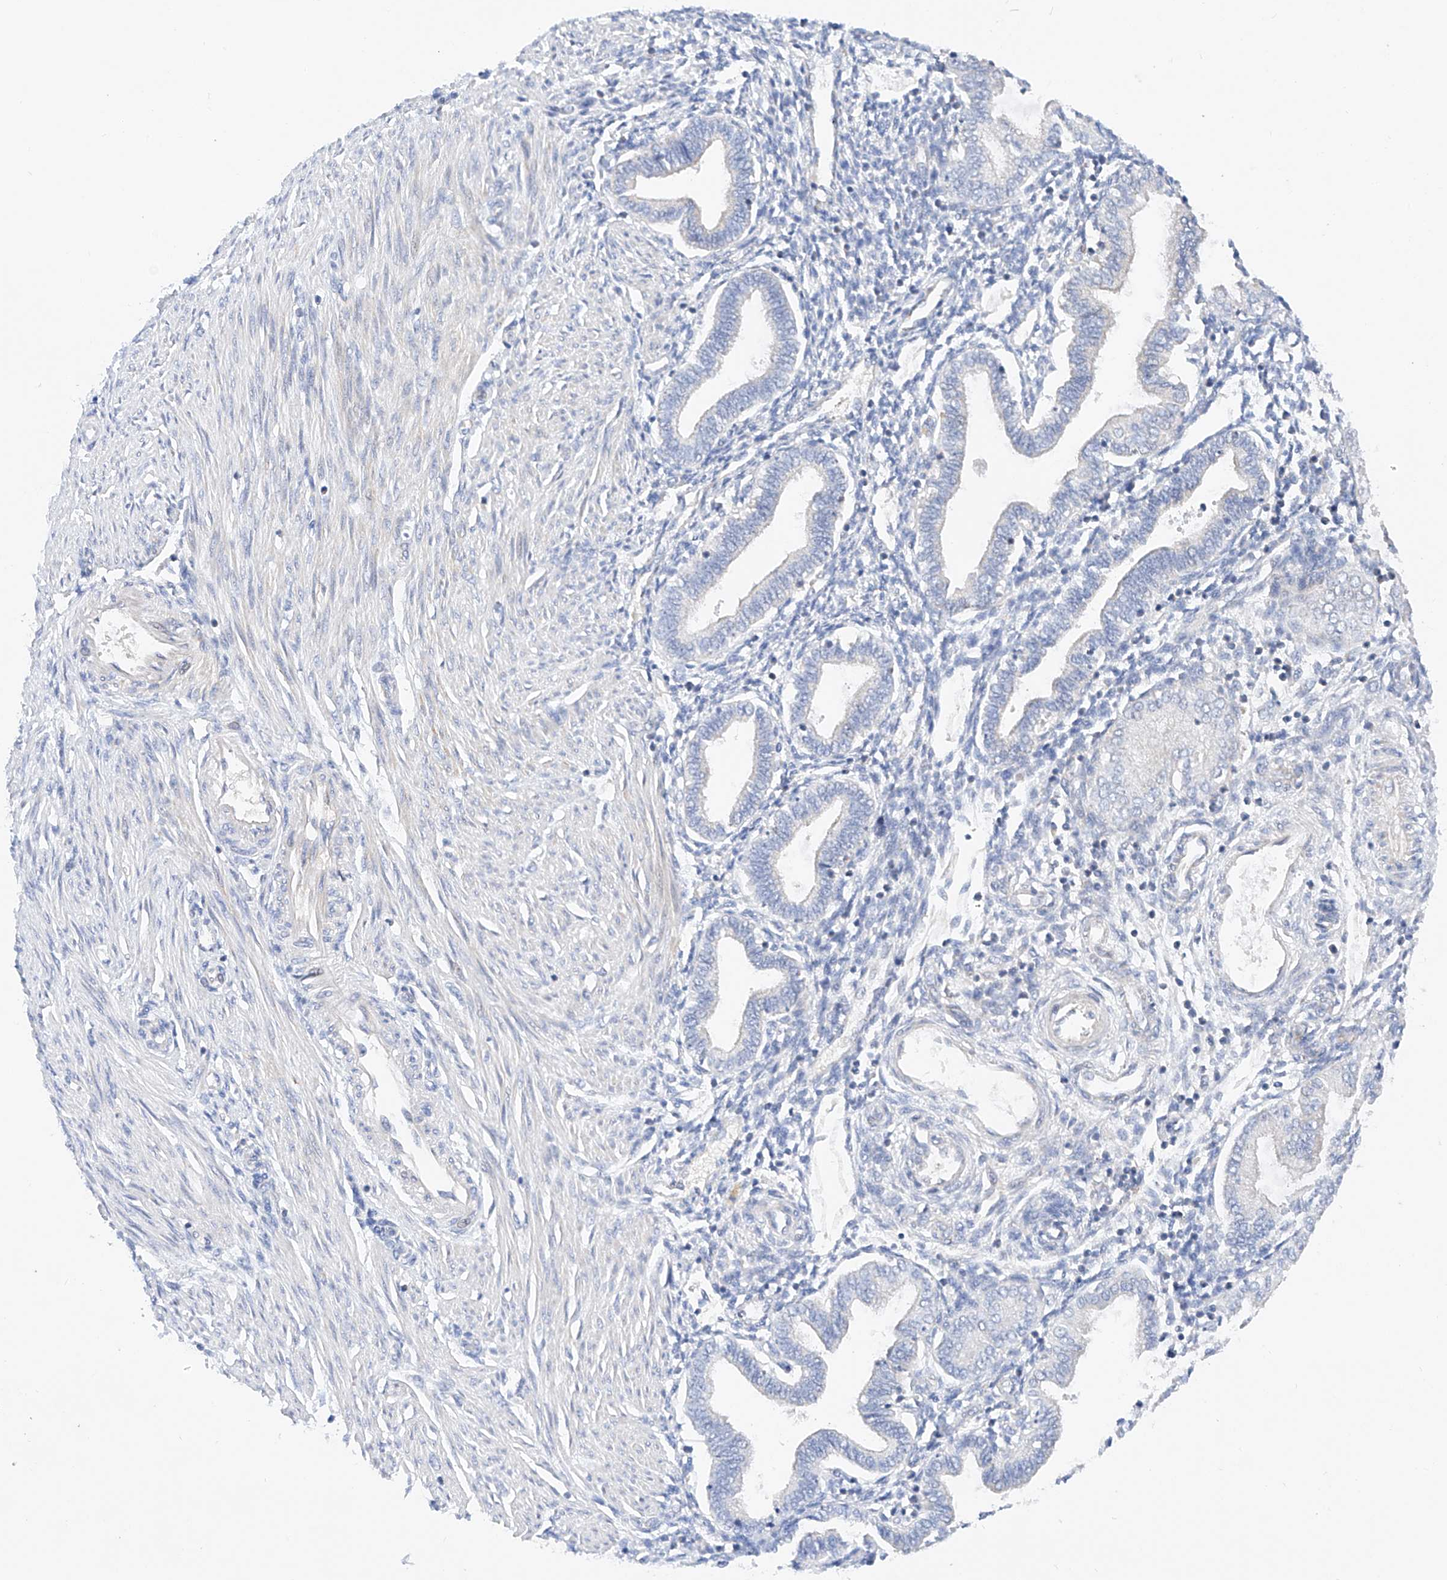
{"staining": {"intensity": "negative", "quantity": "none", "location": "none"}, "tissue": "endometrium", "cell_type": "Cells in endometrial stroma", "image_type": "normal", "snomed": [{"axis": "morphology", "description": "Normal tissue, NOS"}, {"axis": "topography", "description": "Endometrium"}], "caption": "This is an IHC image of benign endometrium. There is no positivity in cells in endometrial stroma.", "gene": "NR1D1", "patient": {"sex": "female", "age": 53}}